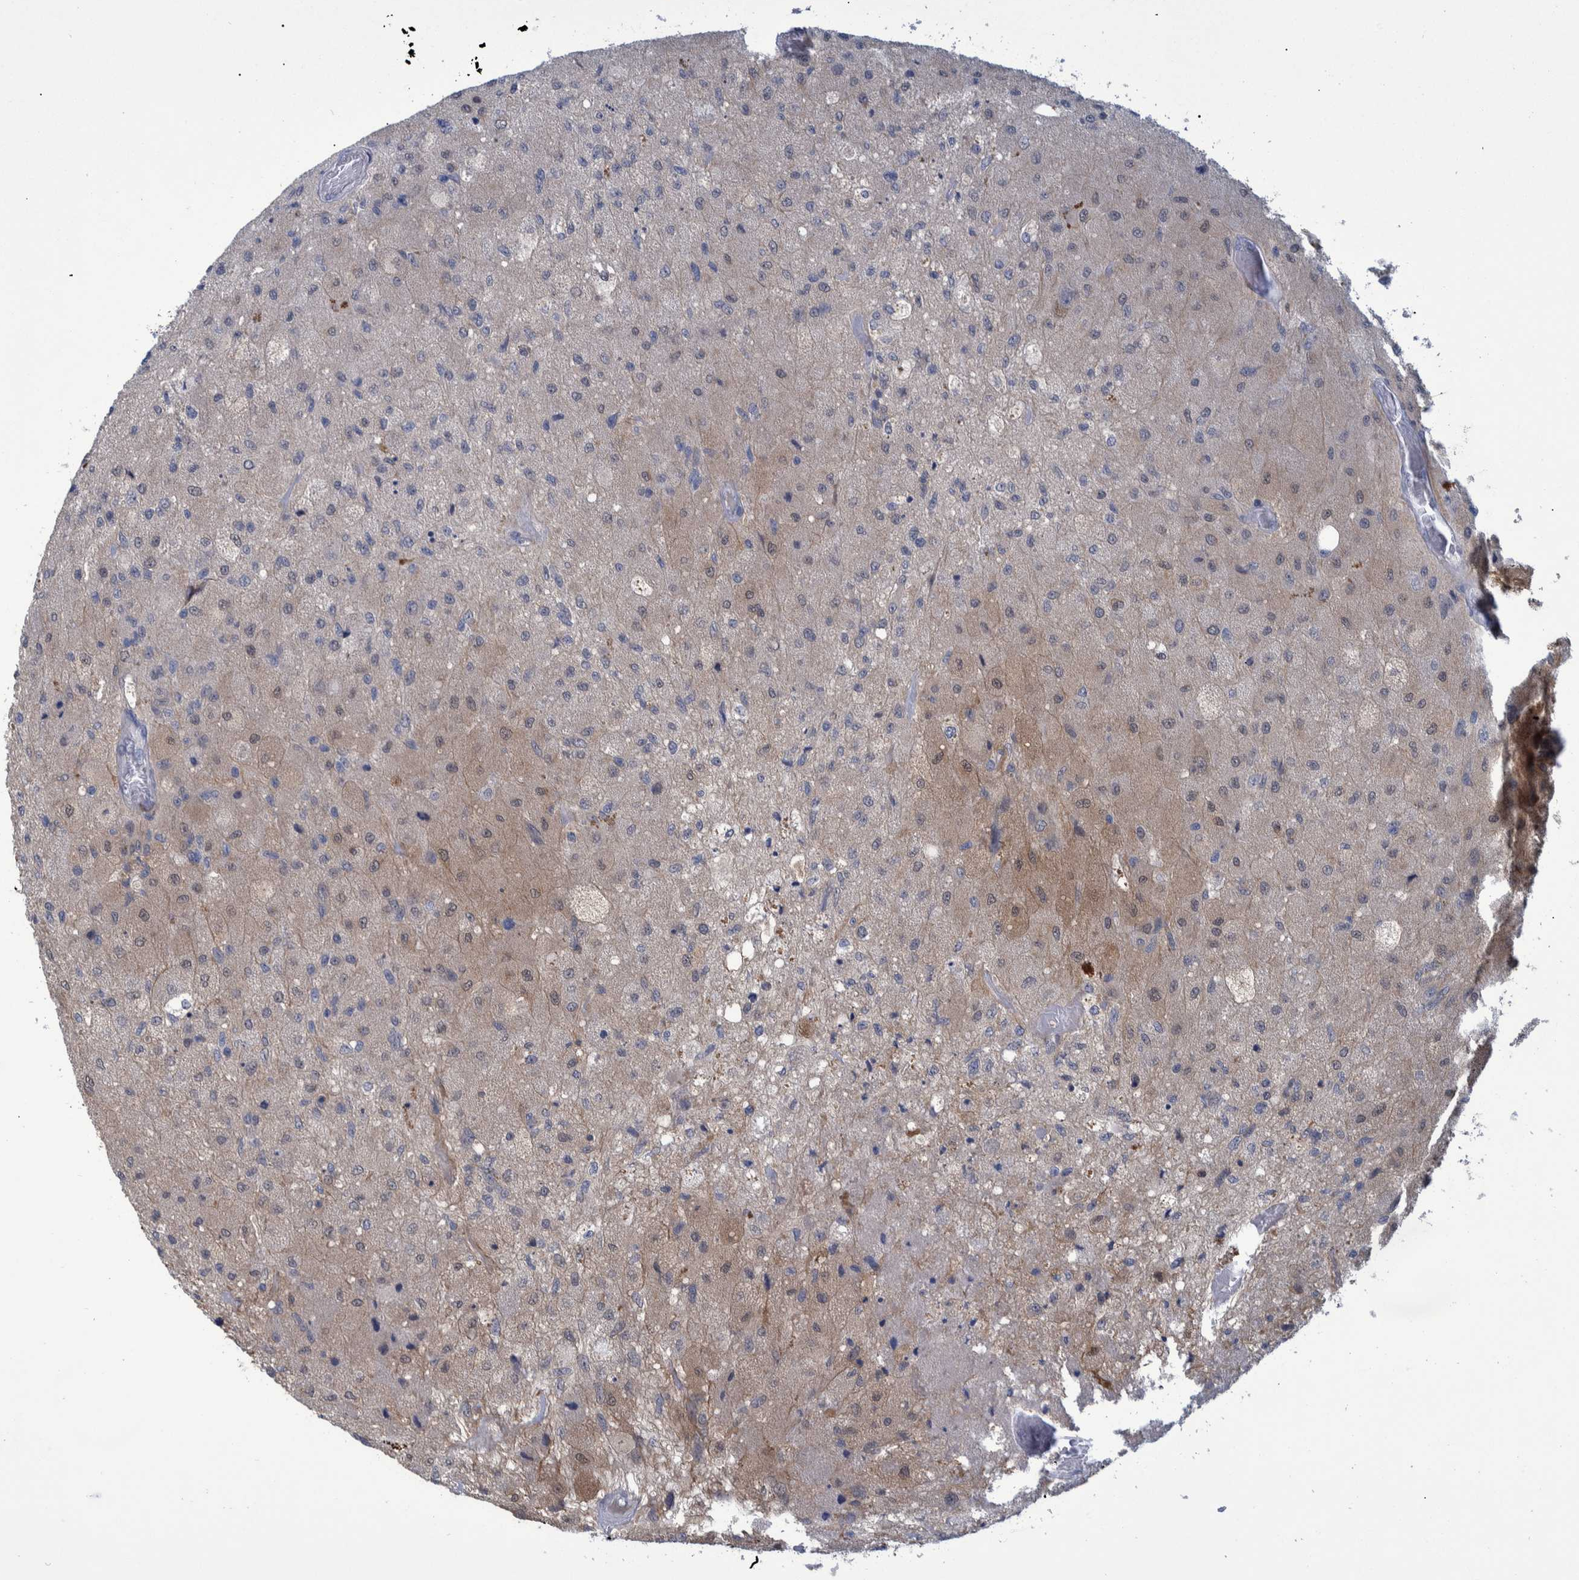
{"staining": {"intensity": "weak", "quantity": "<25%", "location": "cytoplasmic/membranous"}, "tissue": "glioma", "cell_type": "Tumor cells", "image_type": "cancer", "snomed": [{"axis": "morphology", "description": "Normal tissue, NOS"}, {"axis": "morphology", "description": "Glioma, malignant, High grade"}, {"axis": "topography", "description": "Cerebral cortex"}], "caption": "The image reveals no staining of tumor cells in malignant glioma (high-grade).", "gene": "PCYT2", "patient": {"sex": "male", "age": 77}}